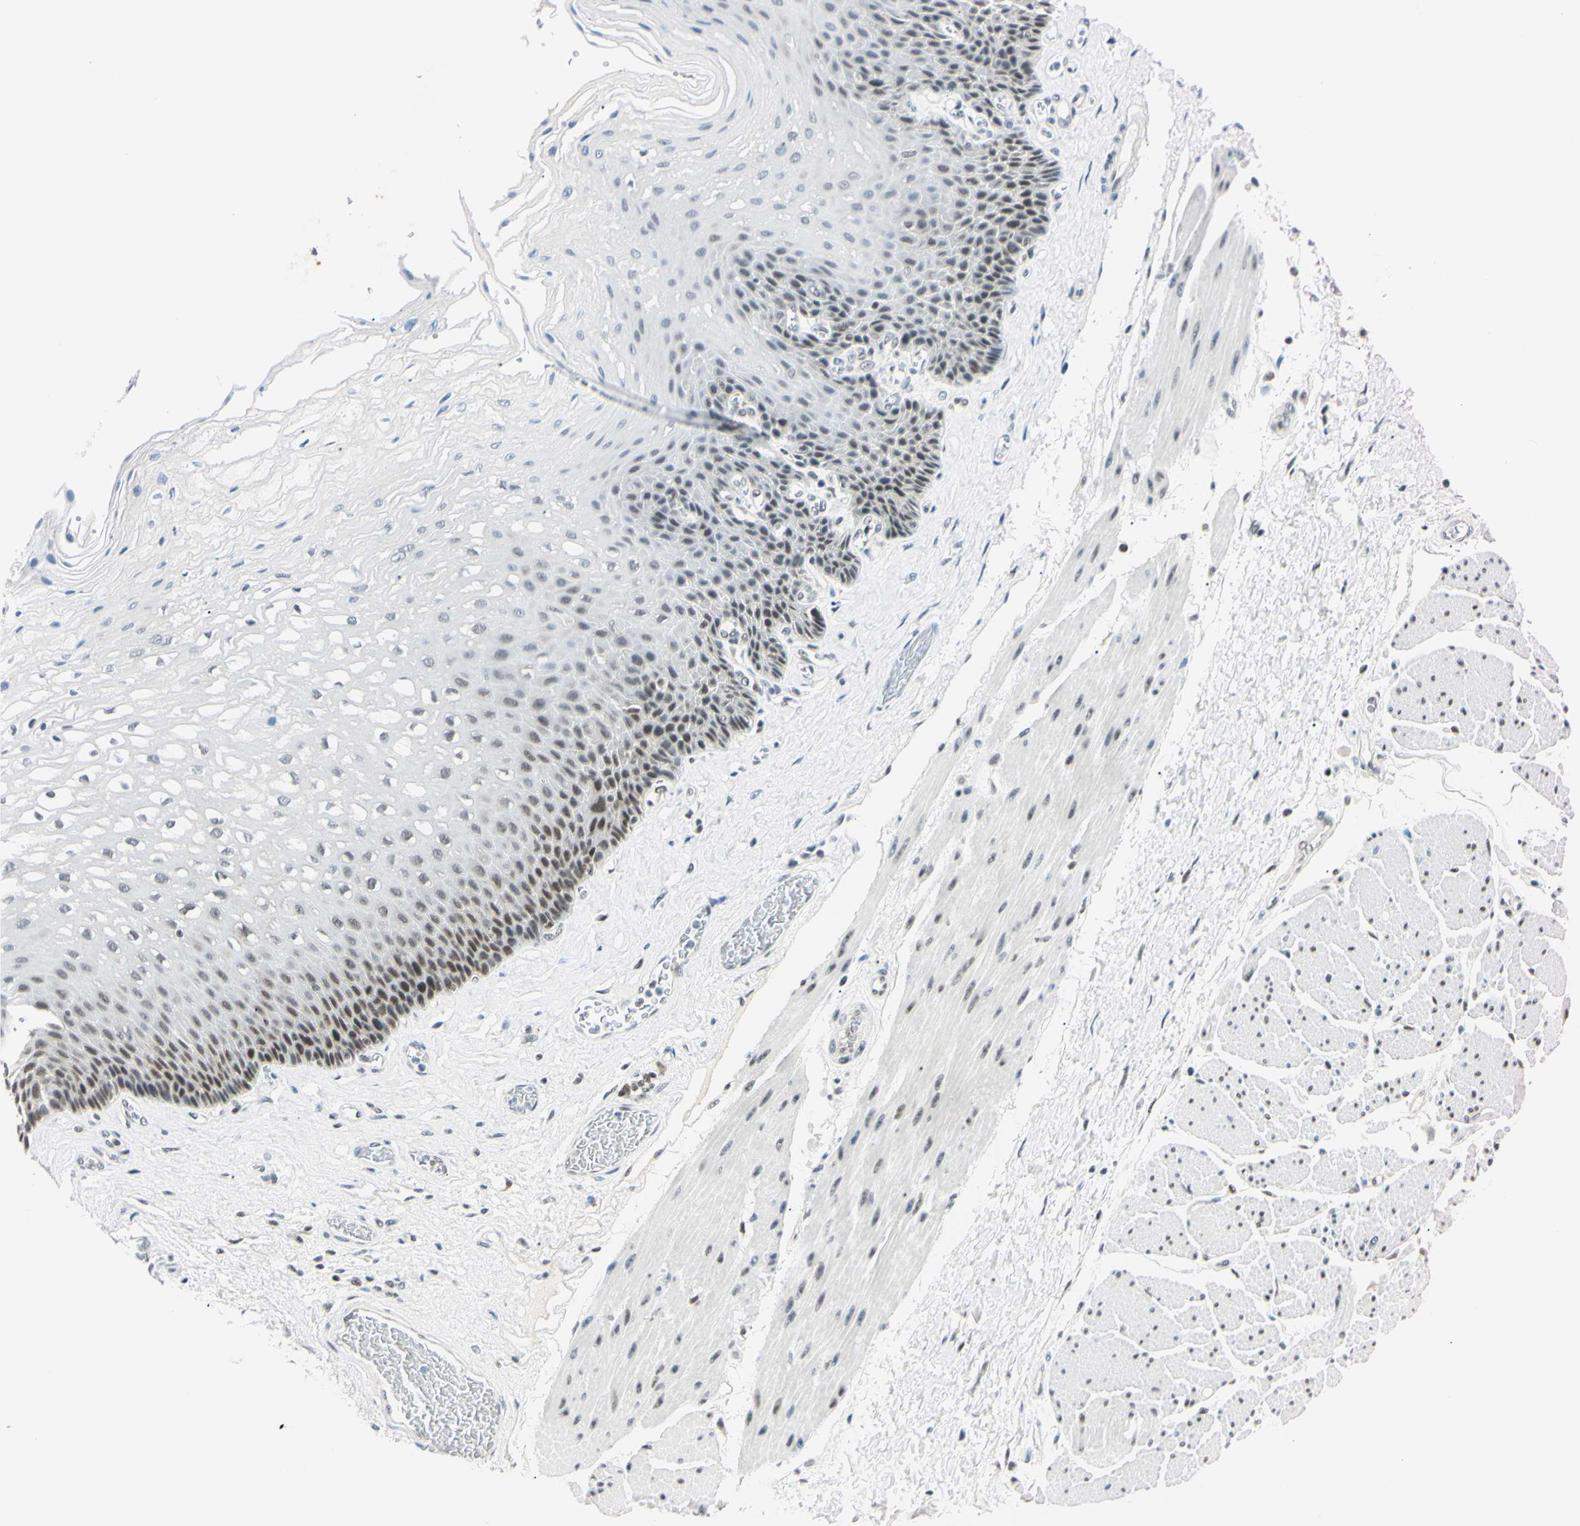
{"staining": {"intensity": "weak", "quantity": "25%-75%", "location": "nuclear"}, "tissue": "esophagus", "cell_type": "Squamous epithelial cells", "image_type": "normal", "snomed": [{"axis": "morphology", "description": "Normal tissue, NOS"}, {"axis": "topography", "description": "Esophagus"}], "caption": "Brown immunohistochemical staining in normal human esophagus reveals weak nuclear positivity in about 25%-75% of squamous epithelial cells. (IHC, brightfield microscopy, high magnification).", "gene": "C1orf174", "patient": {"sex": "female", "age": 72}}